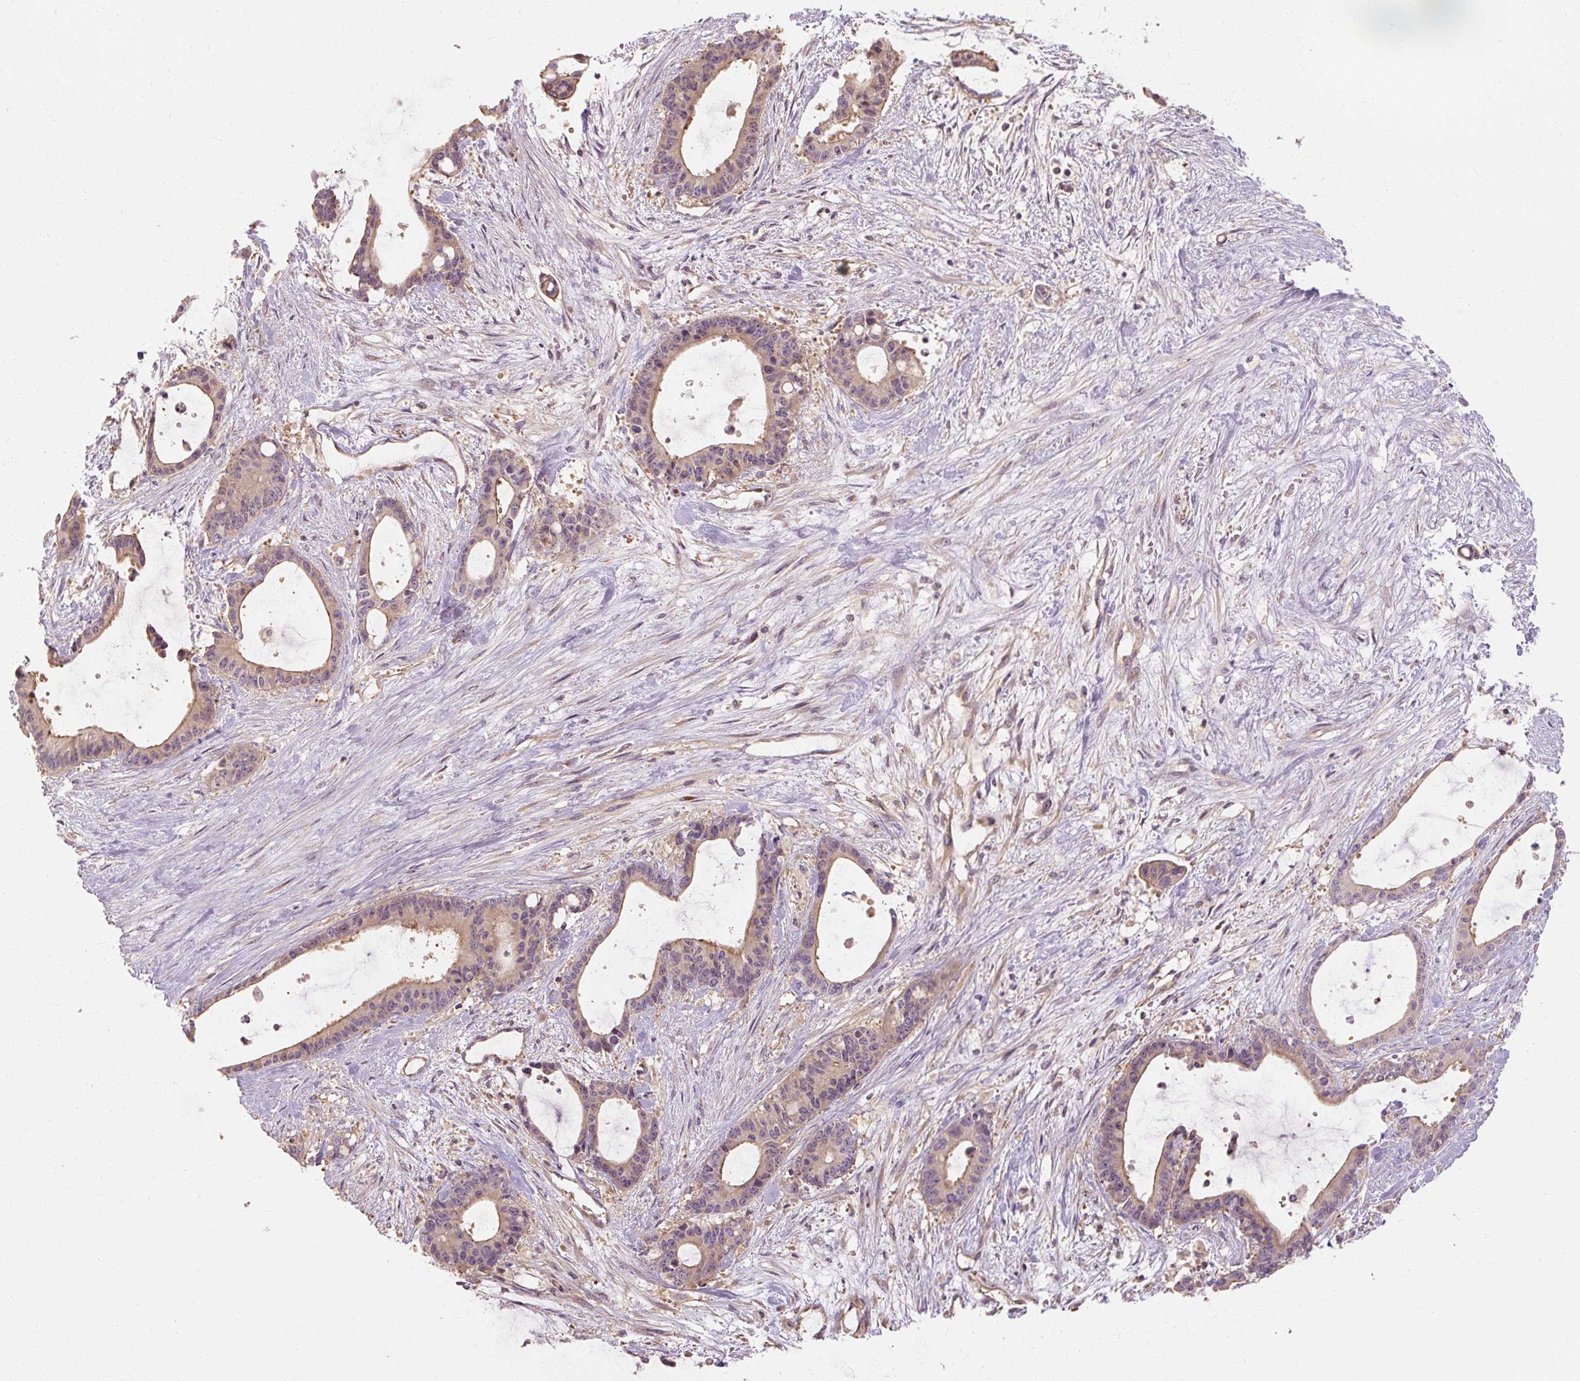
{"staining": {"intensity": "moderate", "quantity": "25%-75%", "location": "cytoplasmic/membranous"}, "tissue": "liver cancer", "cell_type": "Tumor cells", "image_type": "cancer", "snomed": [{"axis": "morphology", "description": "Normal tissue, NOS"}, {"axis": "morphology", "description": "Cholangiocarcinoma"}, {"axis": "topography", "description": "Liver"}, {"axis": "topography", "description": "Peripheral nerve tissue"}], "caption": "Immunohistochemical staining of human cholangiocarcinoma (liver) demonstrates medium levels of moderate cytoplasmic/membranous positivity in approximately 25%-75% of tumor cells. (DAB IHC, brown staining for protein, blue staining for nuclei).", "gene": "RB1CC1", "patient": {"sex": "female", "age": 73}}